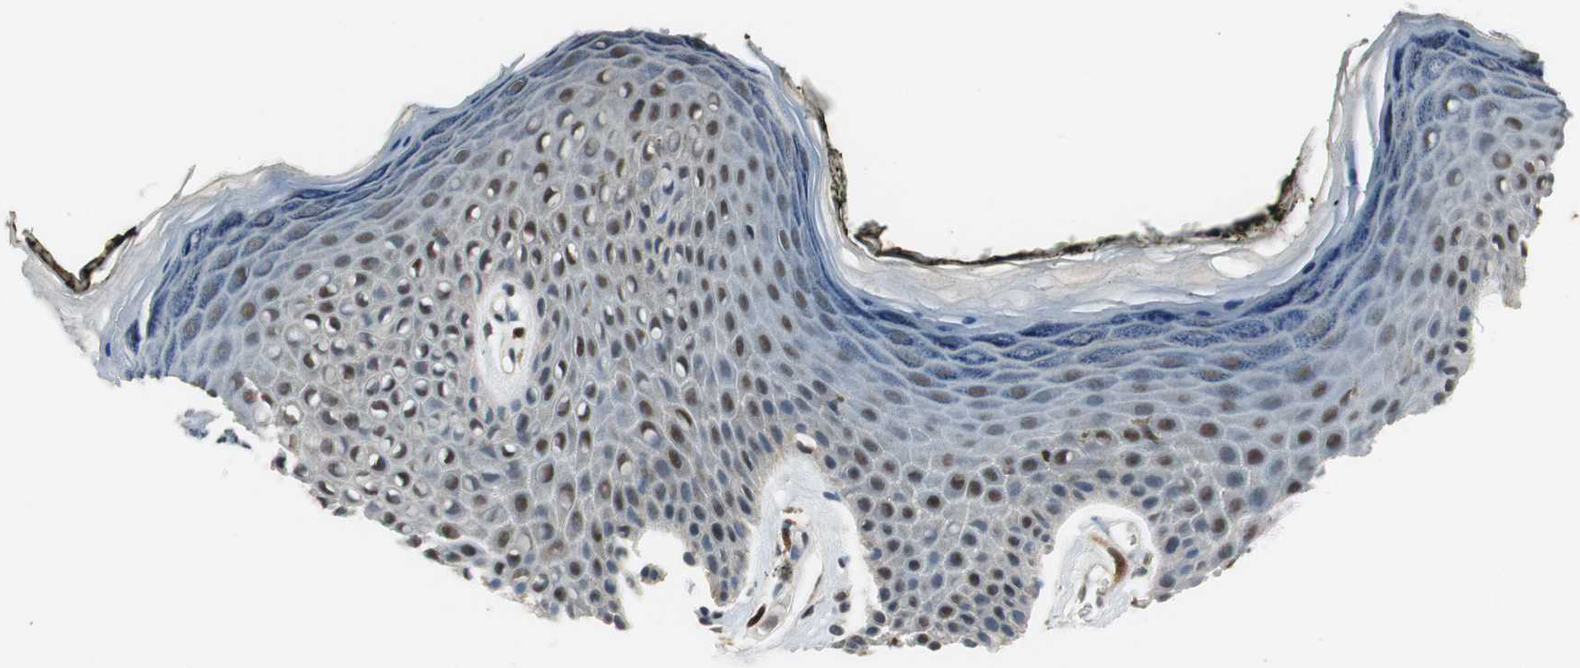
{"staining": {"intensity": "moderate", "quantity": ">75%", "location": "nuclear"}, "tissue": "skin", "cell_type": "Epidermal cells", "image_type": "normal", "snomed": [{"axis": "morphology", "description": "Normal tissue, NOS"}, {"axis": "morphology", "description": "Inflammation, NOS"}, {"axis": "topography", "description": "Vulva"}], "caption": "DAB immunohistochemical staining of unremarkable skin exhibits moderate nuclear protein positivity in approximately >75% of epidermal cells.", "gene": "MAFB", "patient": {"sex": "female", "age": 84}}